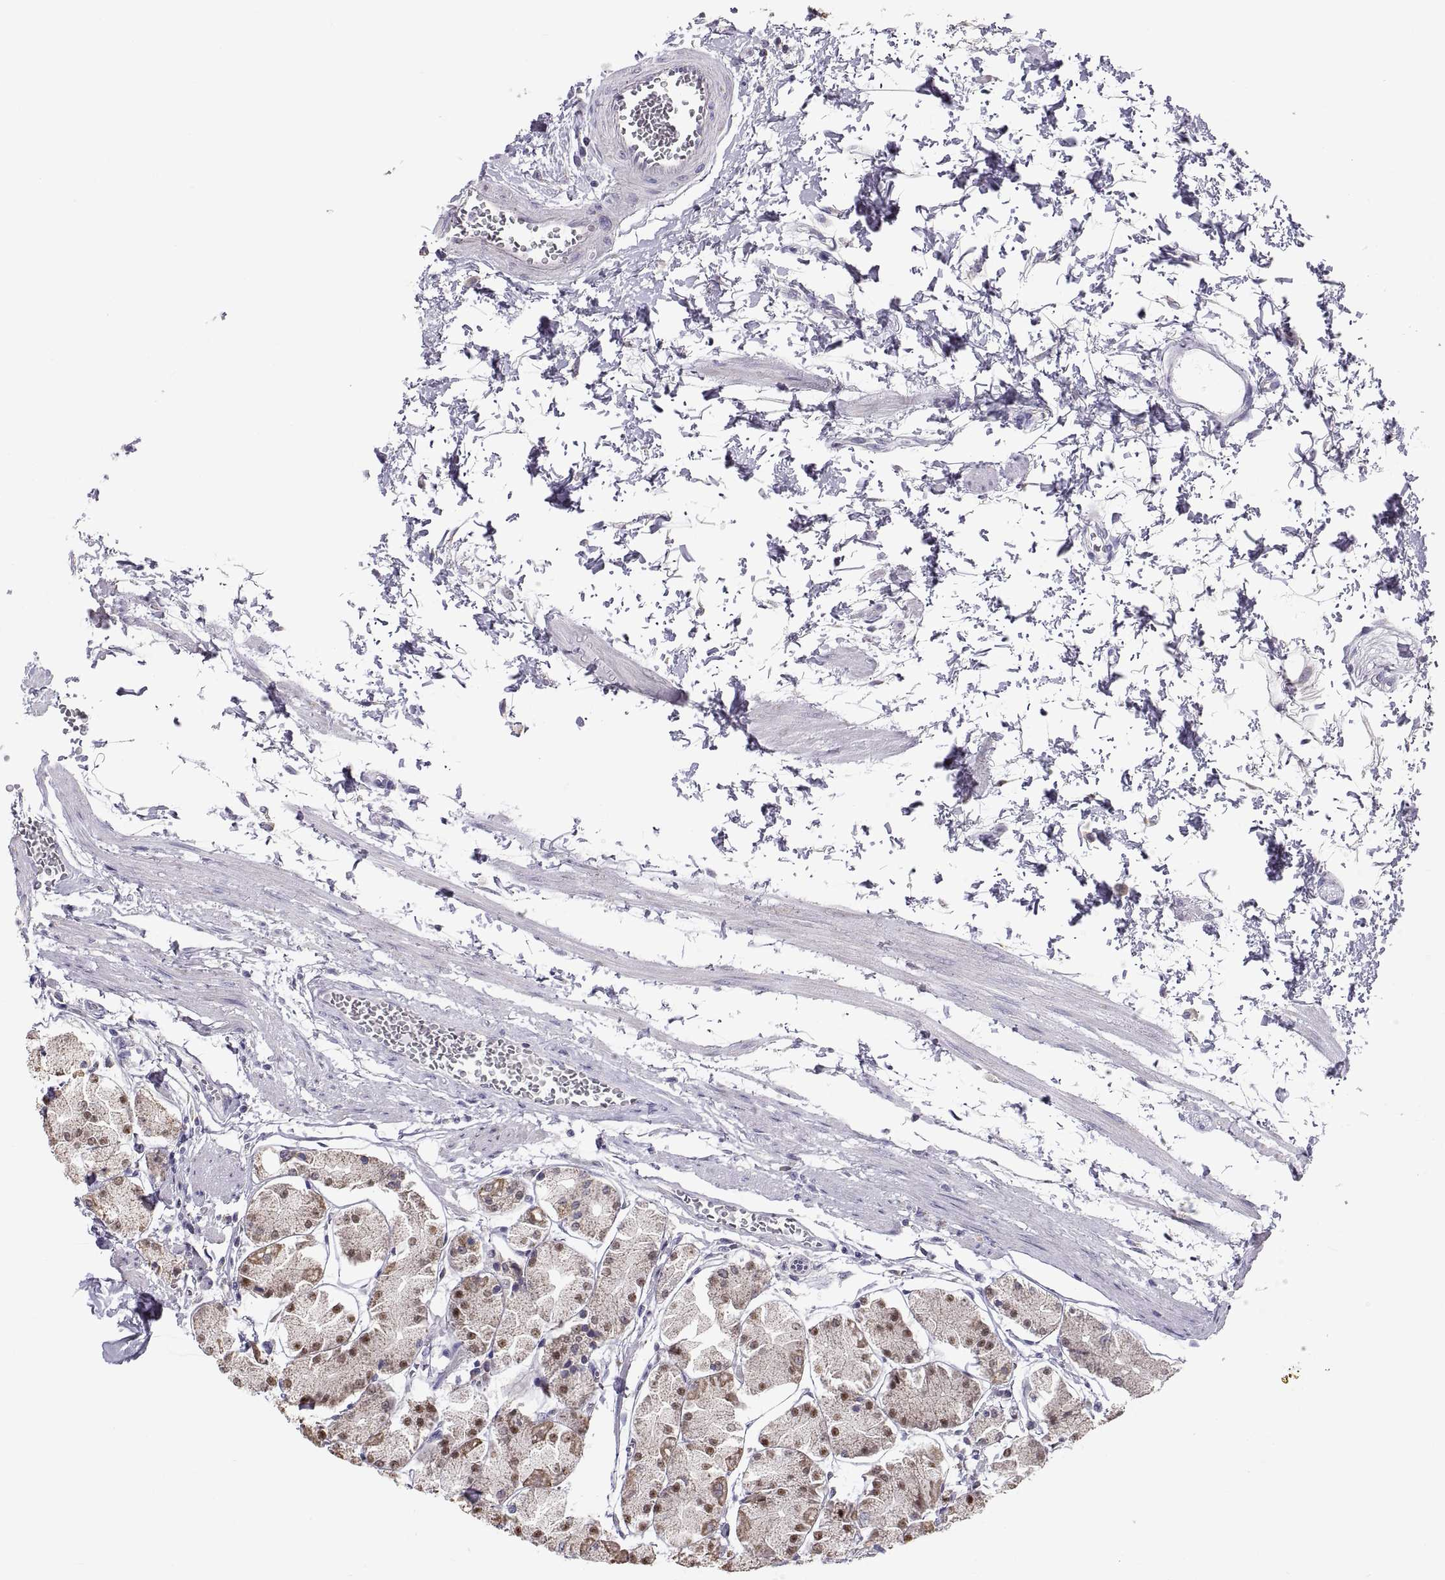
{"staining": {"intensity": "moderate", "quantity": "<25%", "location": "cytoplasmic/membranous,nuclear"}, "tissue": "stomach", "cell_type": "Glandular cells", "image_type": "normal", "snomed": [{"axis": "morphology", "description": "Normal tissue, NOS"}, {"axis": "topography", "description": "Stomach, upper"}], "caption": "Moderate cytoplasmic/membranous,nuclear expression for a protein is seen in approximately <25% of glandular cells of unremarkable stomach using immunohistochemistry.", "gene": "TNNC1", "patient": {"sex": "male", "age": 60}}